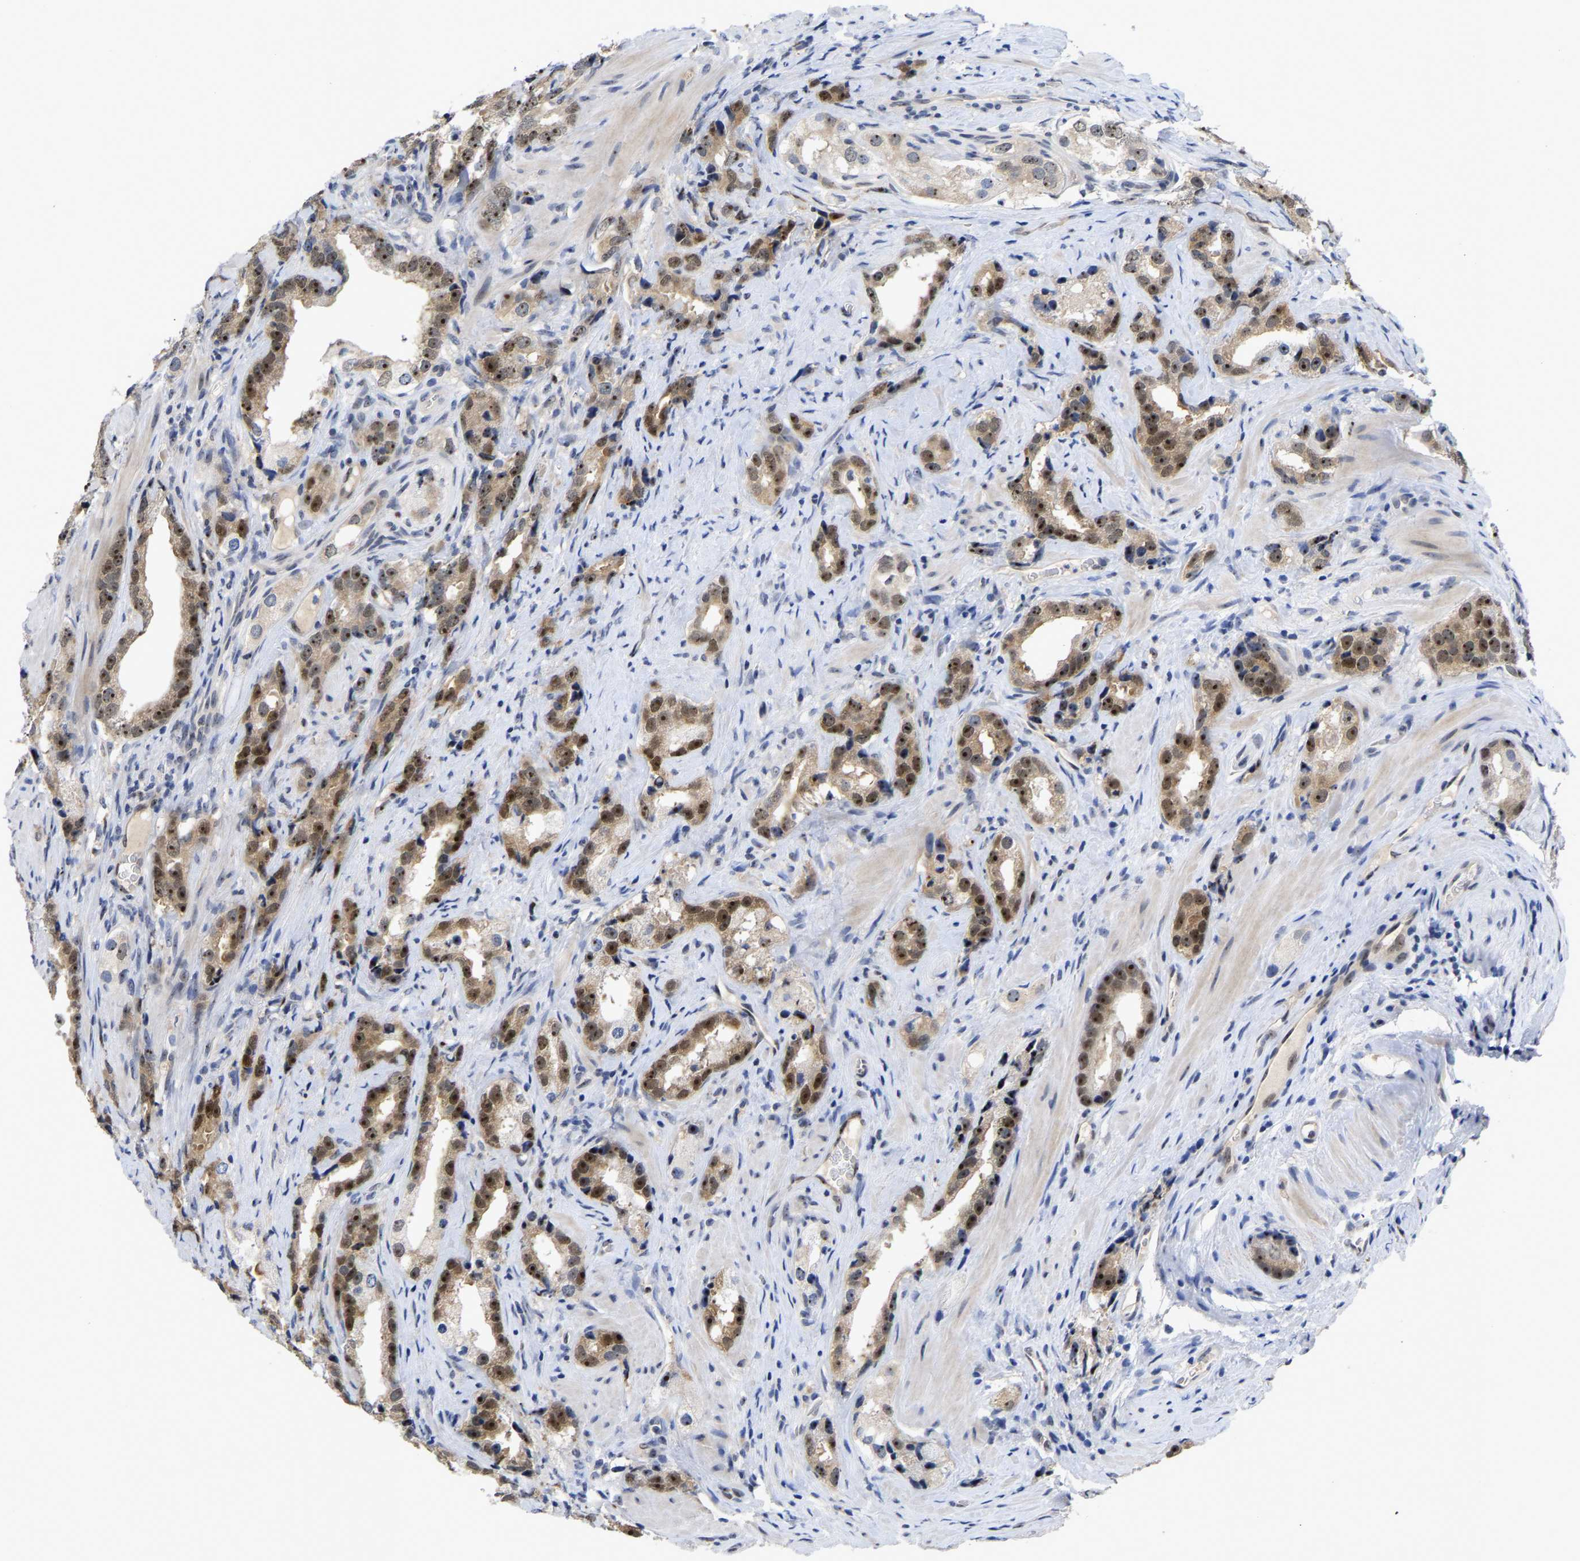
{"staining": {"intensity": "moderate", "quantity": ">75%", "location": "nuclear"}, "tissue": "prostate cancer", "cell_type": "Tumor cells", "image_type": "cancer", "snomed": [{"axis": "morphology", "description": "Adenocarcinoma, High grade"}, {"axis": "topography", "description": "Prostate"}], "caption": "Protein analysis of prostate cancer (adenocarcinoma (high-grade)) tissue exhibits moderate nuclear positivity in about >75% of tumor cells.", "gene": "NLE1", "patient": {"sex": "male", "age": 63}}